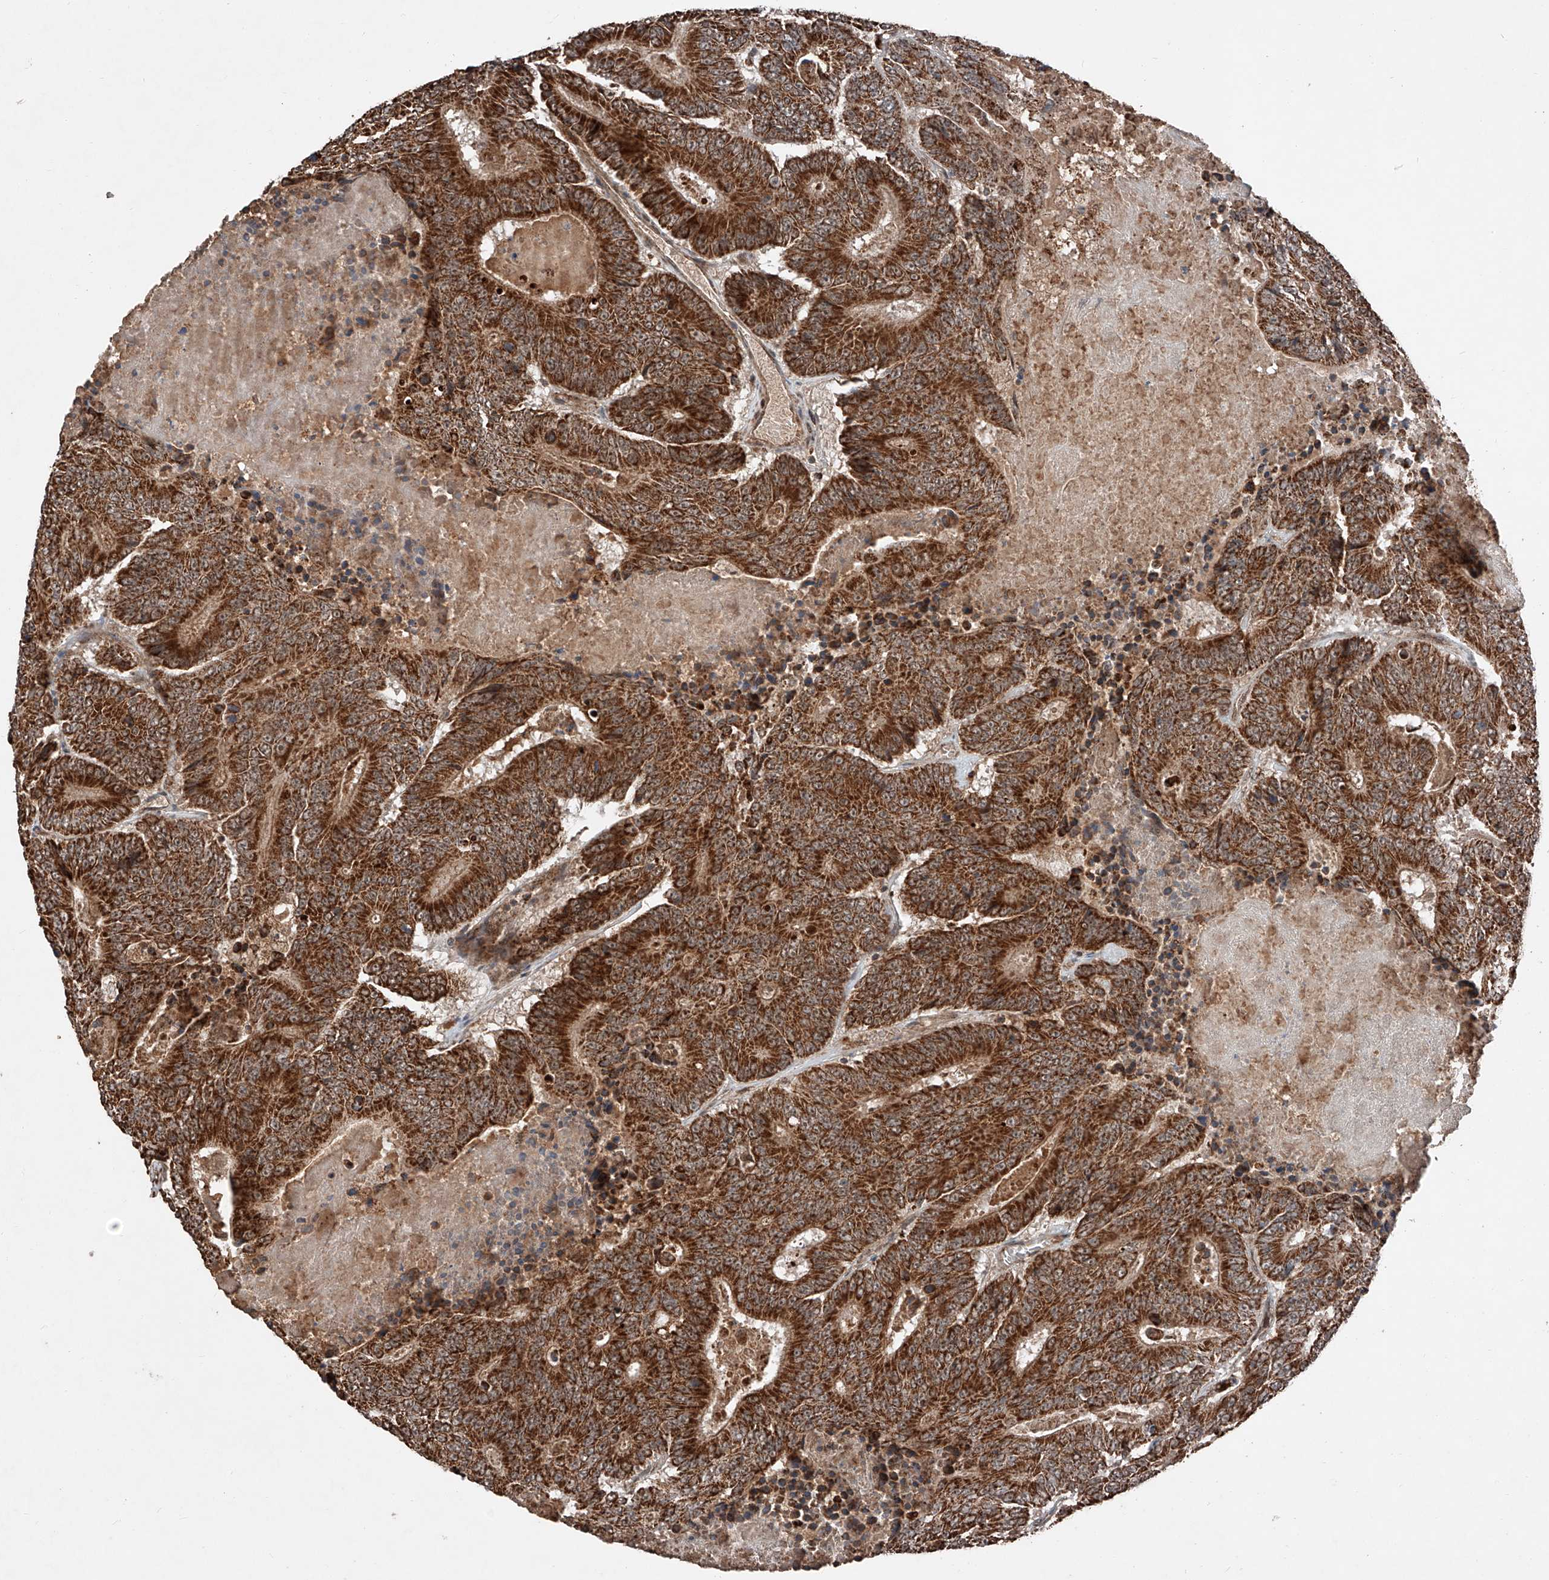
{"staining": {"intensity": "strong", "quantity": ">75%", "location": "cytoplasmic/membranous"}, "tissue": "colorectal cancer", "cell_type": "Tumor cells", "image_type": "cancer", "snomed": [{"axis": "morphology", "description": "Adenocarcinoma, NOS"}, {"axis": "topography", "description": "Colon"}], "caption": "Strong cytoplasmic/membranous positivity is appreciated in approximately >75% of tumor cells in adenocarcinoma (colorectal).", "gene": "ZSCAN29", "patient": {"sex": "male", "age": 83}}